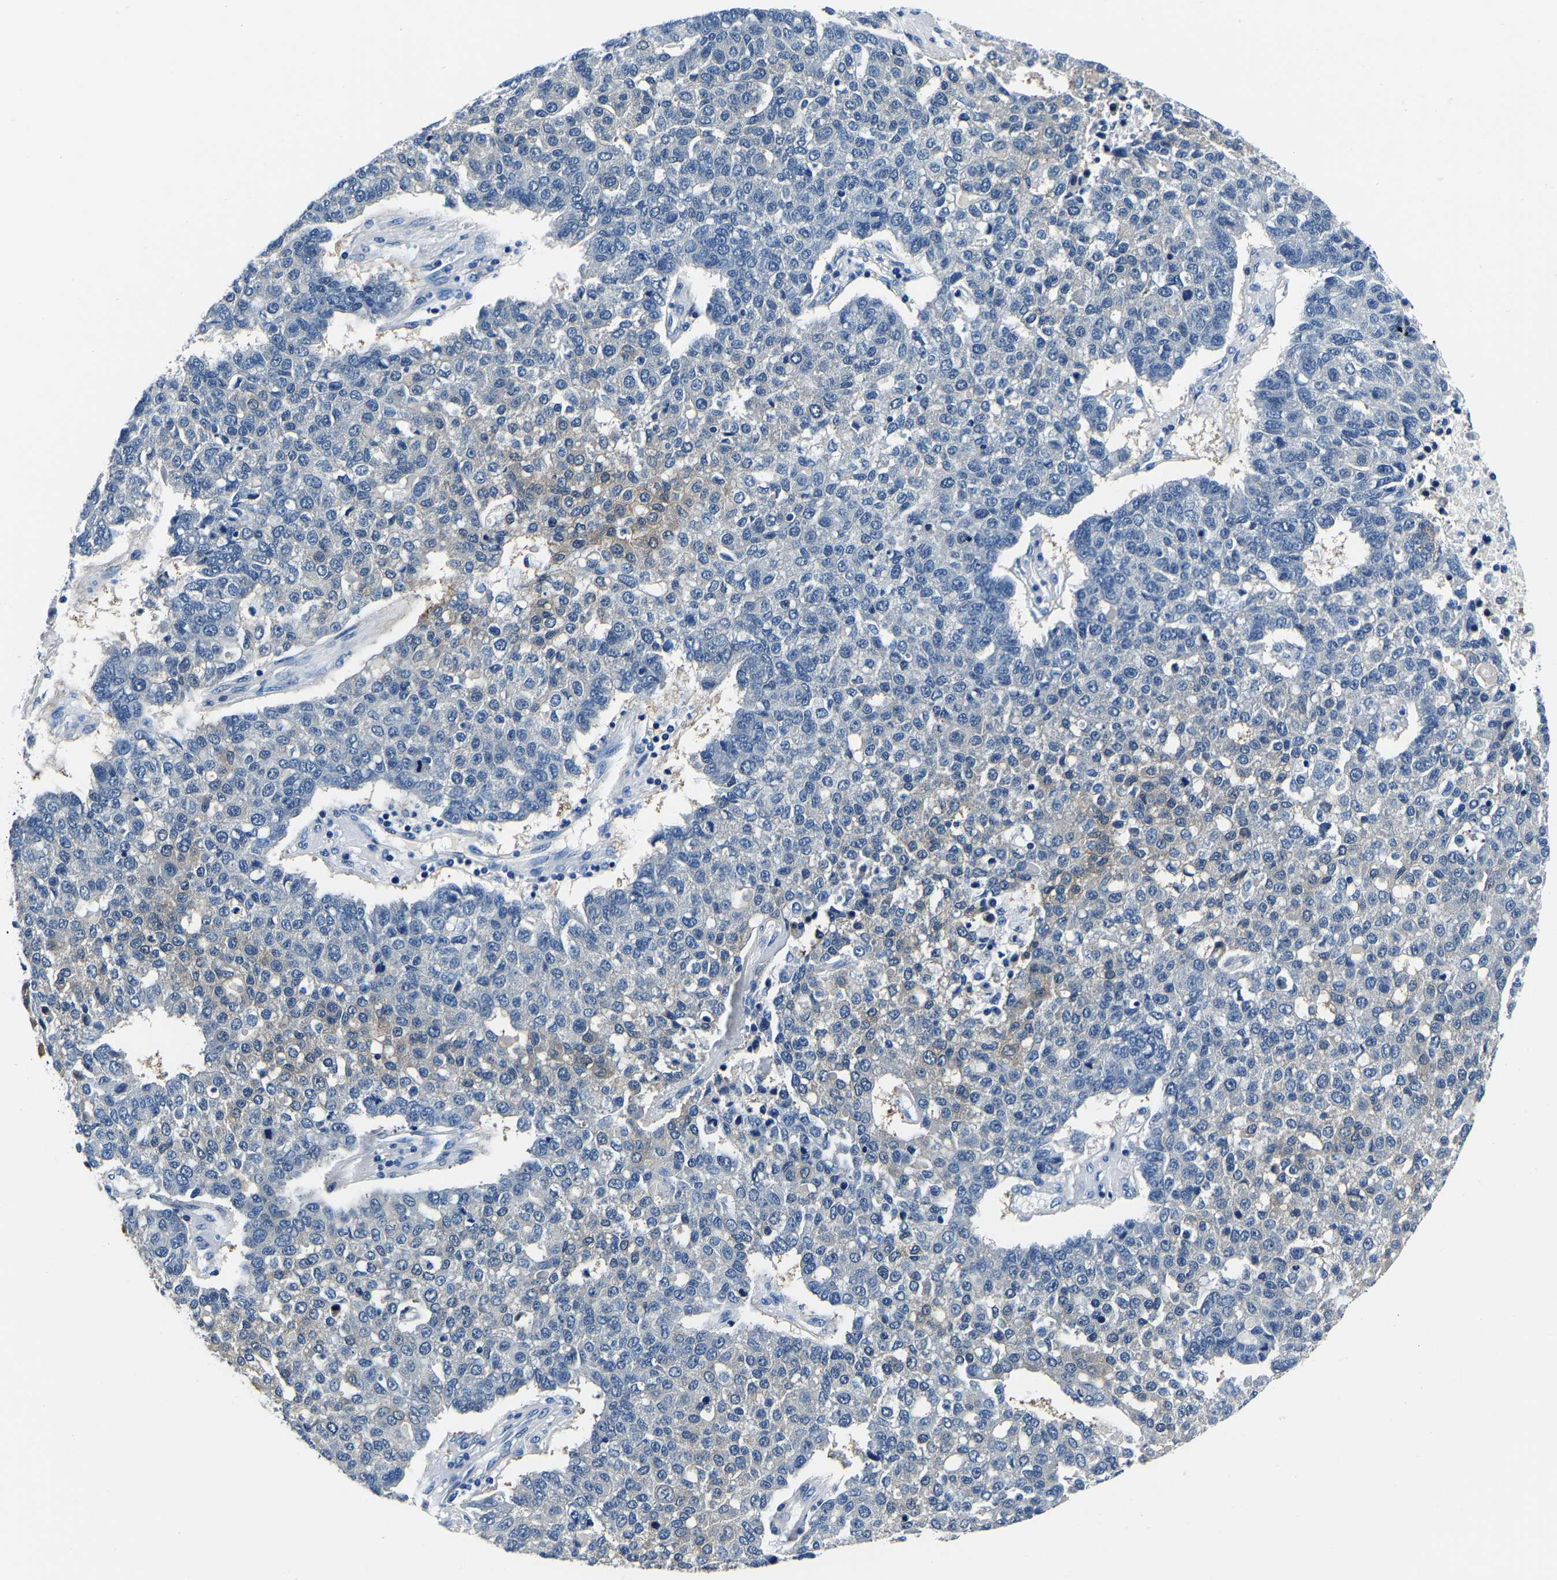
{"staining": {"intensity": "weak", "quantity": "<25%", "location": "cytoplasmic/membranous"}, "tissue": "pancreatic cancer", "cell_type": "Tumor cells", "image_type": "cancer", "snomed": [{"axis": "morphology", "description": "Adenocarcinoma, NOS"}, {"axis": "topography", "description": "Pancreas"}], "caption": "Immunohistochemistry (IHC) of human adenocarcinoma (pancreatic) reveals no positivity in tumor cells.", "gene": "ACO1", "patient": {"sex": "female", "age": 61}}